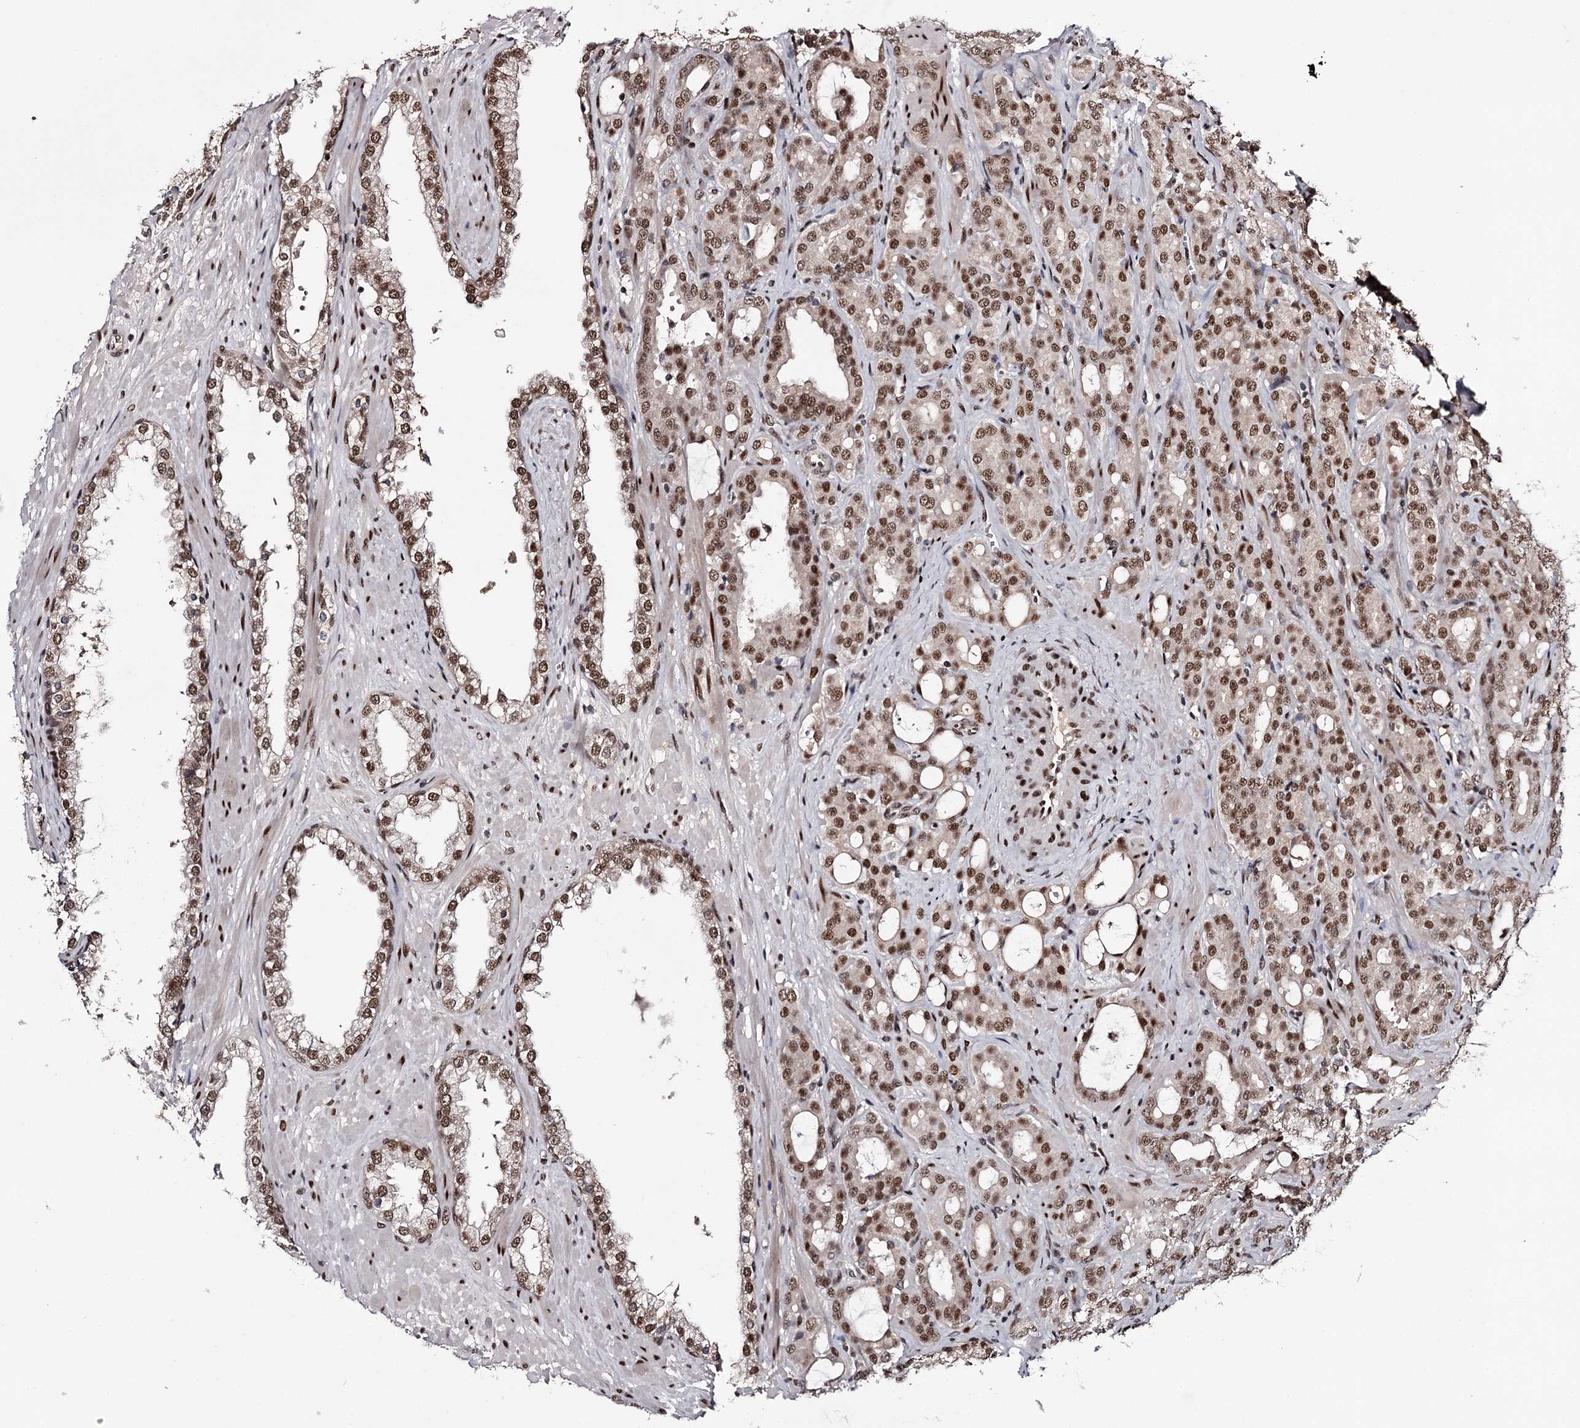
{"staining": {"intensity": "moderate", "quantity": ">75%", "location": "nuclear"}, "tissue": "prostate cancer", "cell_type": "Tumor cells", "image_type": "cancer", "snomed": [{"axis": "morphology", "description": "Adenocarcinoma, High grade"}, {"axis": "topography", "description": "Prostate"}], "caption": "The micrograph exhibits staining of adenocarcinoma (high-grade) (prostate), revealing moderate nuclear protein staining (brown color) within tumor cells.", "gene": "TTC33", "patient": {"sex": "male", "age": 72}}